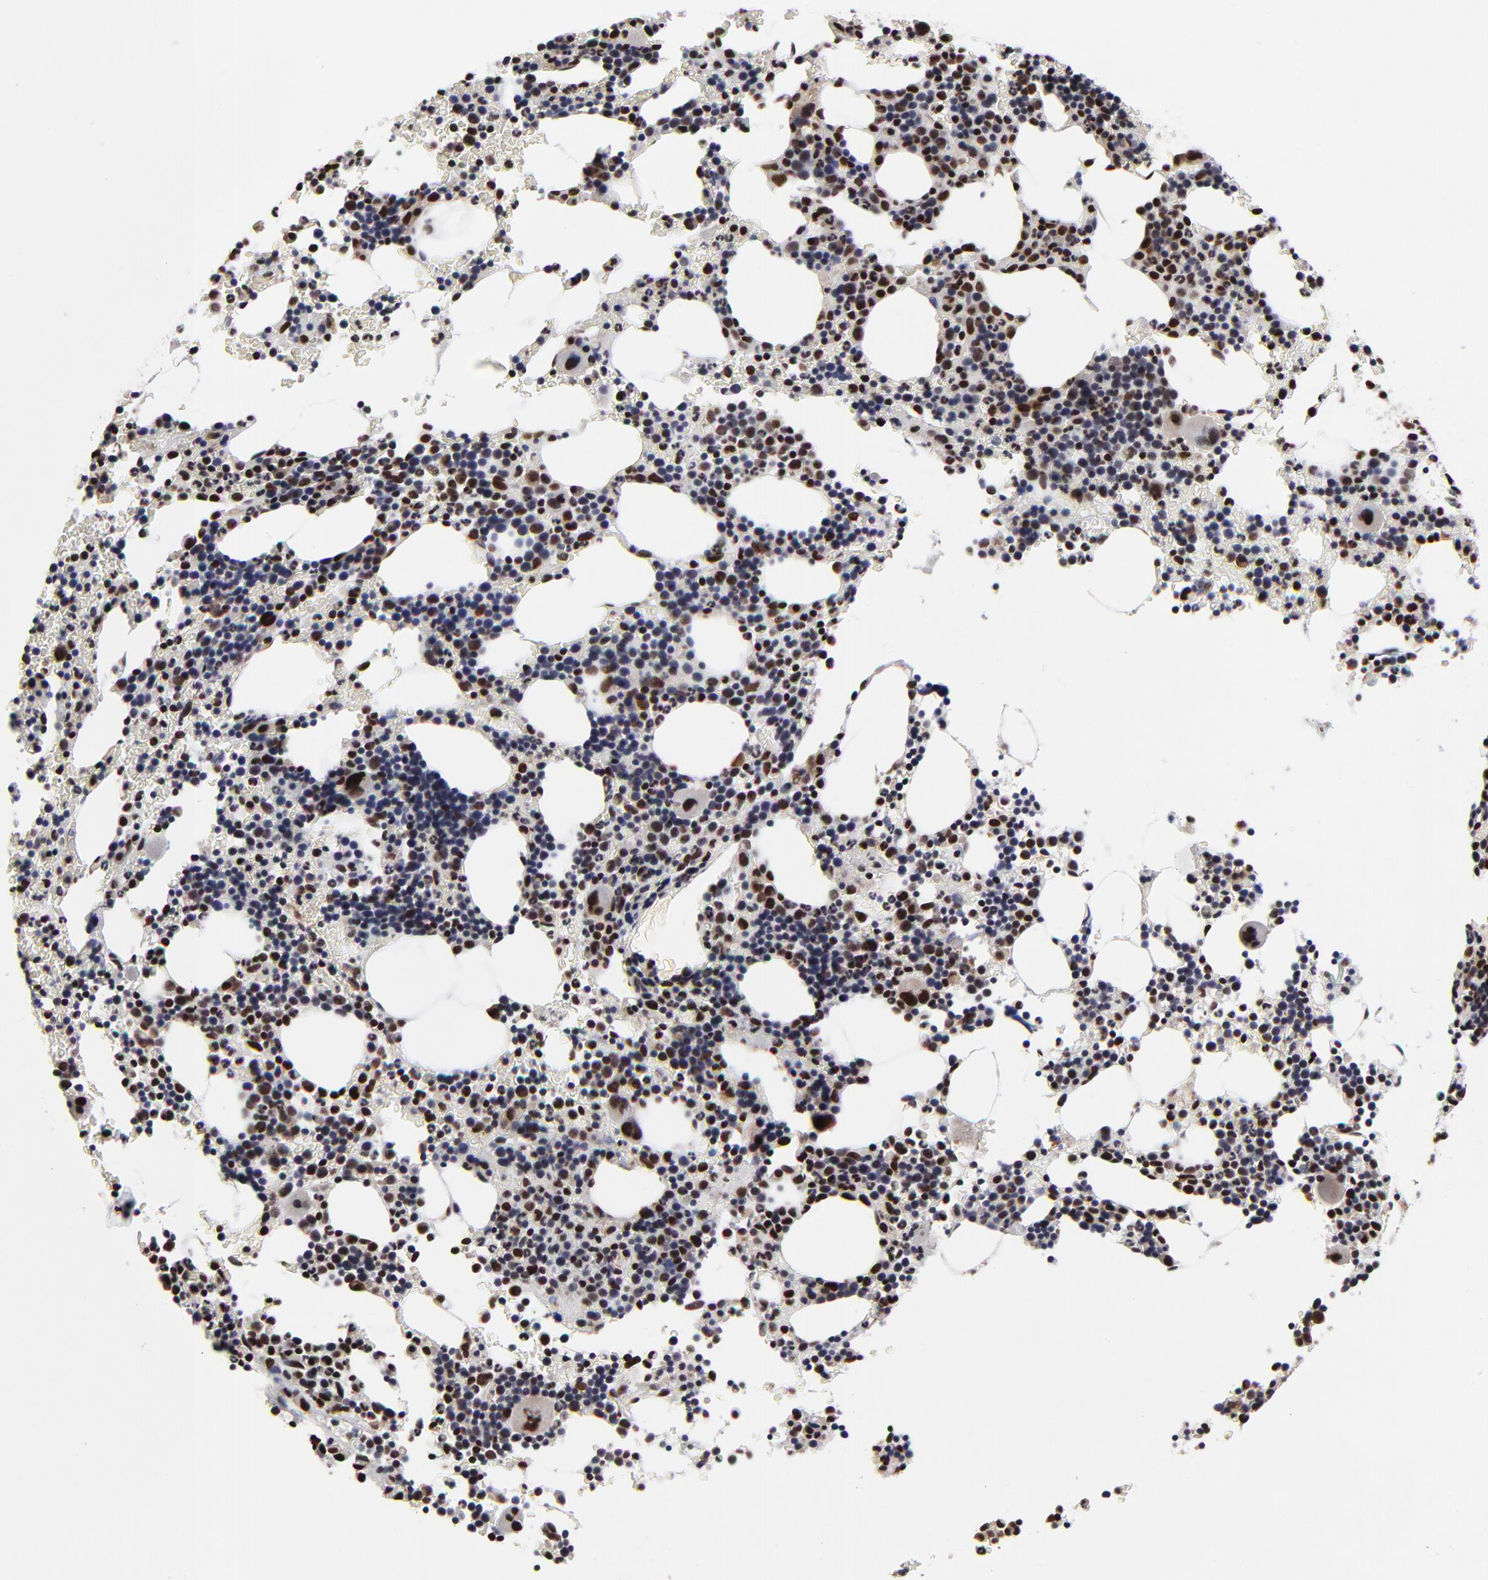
{"staining": {"intensity": "strong", "quantity": "25%-75%", "location": "nuclear"}, "tissue": "bone marrow", "cell_type": "Hematopoietic cells", "image_type": "normal", "snomed": [{"axis": "morphology", "description": "Normal tissue, NOS"}, {"axis": "topography", "description": "Bone marrow"}], "caption": "Strong nuclear expression for a protein is seen in approximately 25%-75% of hematopoietic cells of unremarkable bone marrow using IHC.", "gene": "RBM22", "patient": {"sex": "female", "age": 78}}